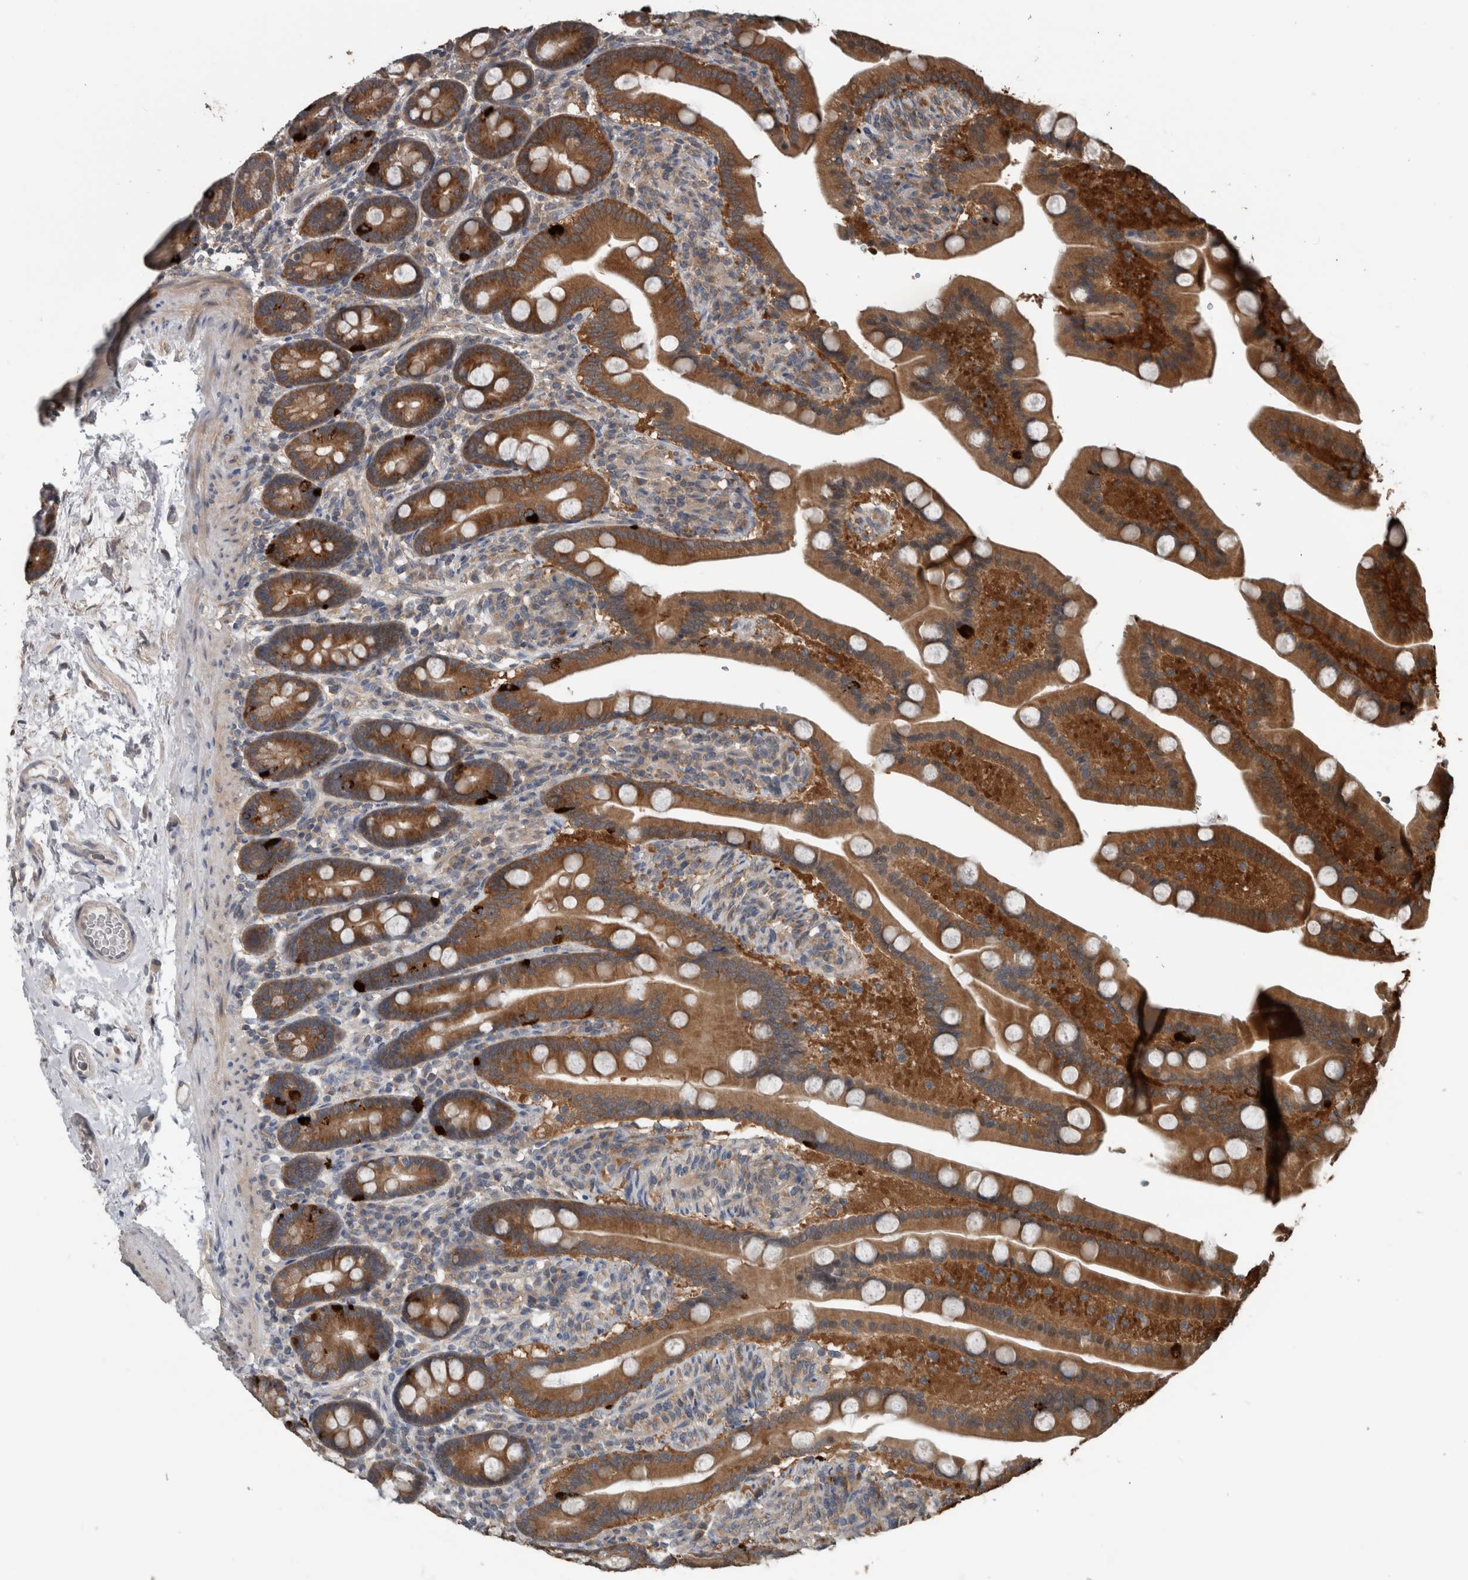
{"staining": {"intensity": "strong", "quantity": ">75%", "location": "cytoplasmic/membranous"}, "tissue": "duodenum", "cell_type": "Glandular cells", "image_type": "normal", "snomed": [{"axis": "morphology", "description": "Normal tissue, NOS"}, {"axis": "topography", "description": "Duodenum"}], "caption": "Glandular cells reveal high levels of strong cytoplasmic/membranous expression in approximately >75% of cells in benign human duodenum.", "gene": "RIOK3", "patient": {"sex": "male", "age": 54}}